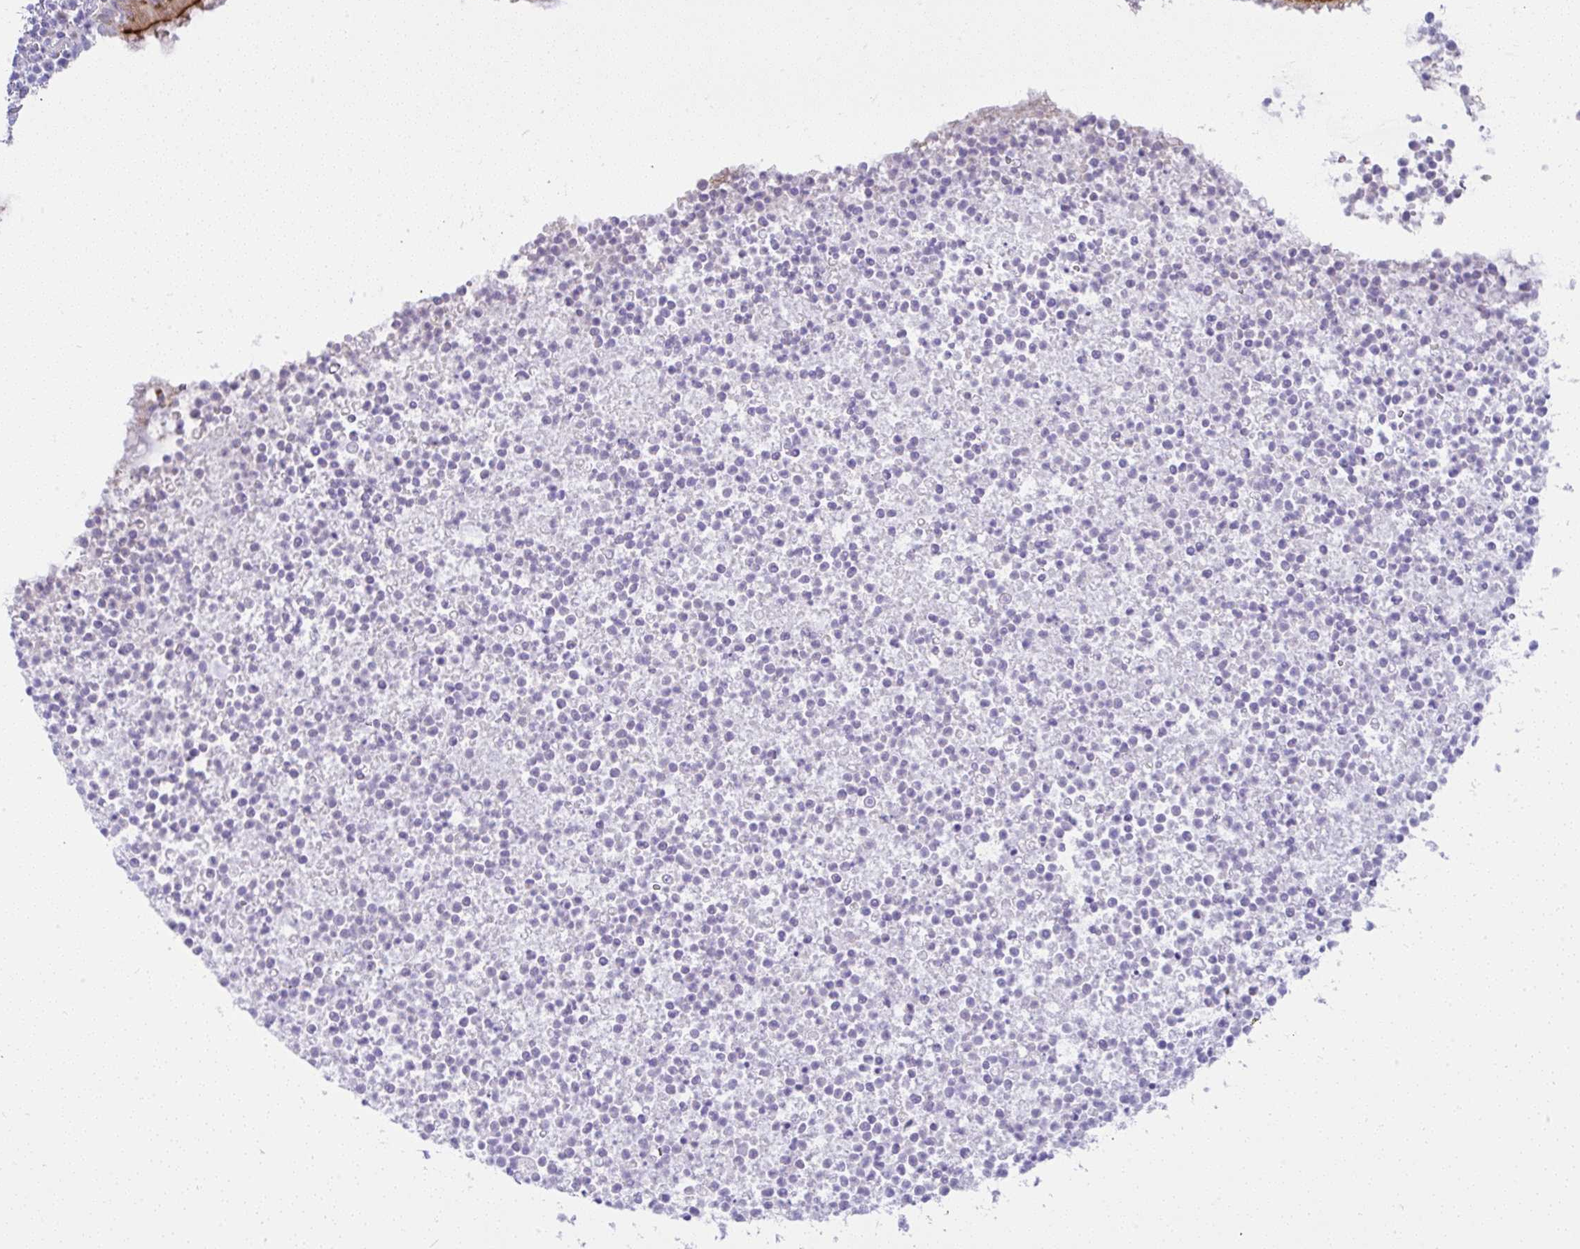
{"staining": {"intensity": "strong", "quantity": "25%-75%", "location": "cytoplasmic/membranous"}, "tissue": "bronchus", "cell_type": "Respiratory epithelial cells", "image_type": "normal", "snomed": [{"axis": "morphology", "description": "Normal tissue, NOS"}, {"axis": "topography", "description": "Cartilage tissue"}, {"axis": "topography", "description": "Bronchus"}], "caption": "High-magnification brightfield microscopy of benign bronchus stained with DAB (brown) and counterstained with hematoxylin (blue). respiratory epithelial cells exhibit strong cytoplasmic/membranous expression is identified in about25%-75% of cells. (Brightfield microscopy of DAB IHC at high magnification).", "gene": "FAM177A1", "patient": {"sex": "male", "age": 56}}